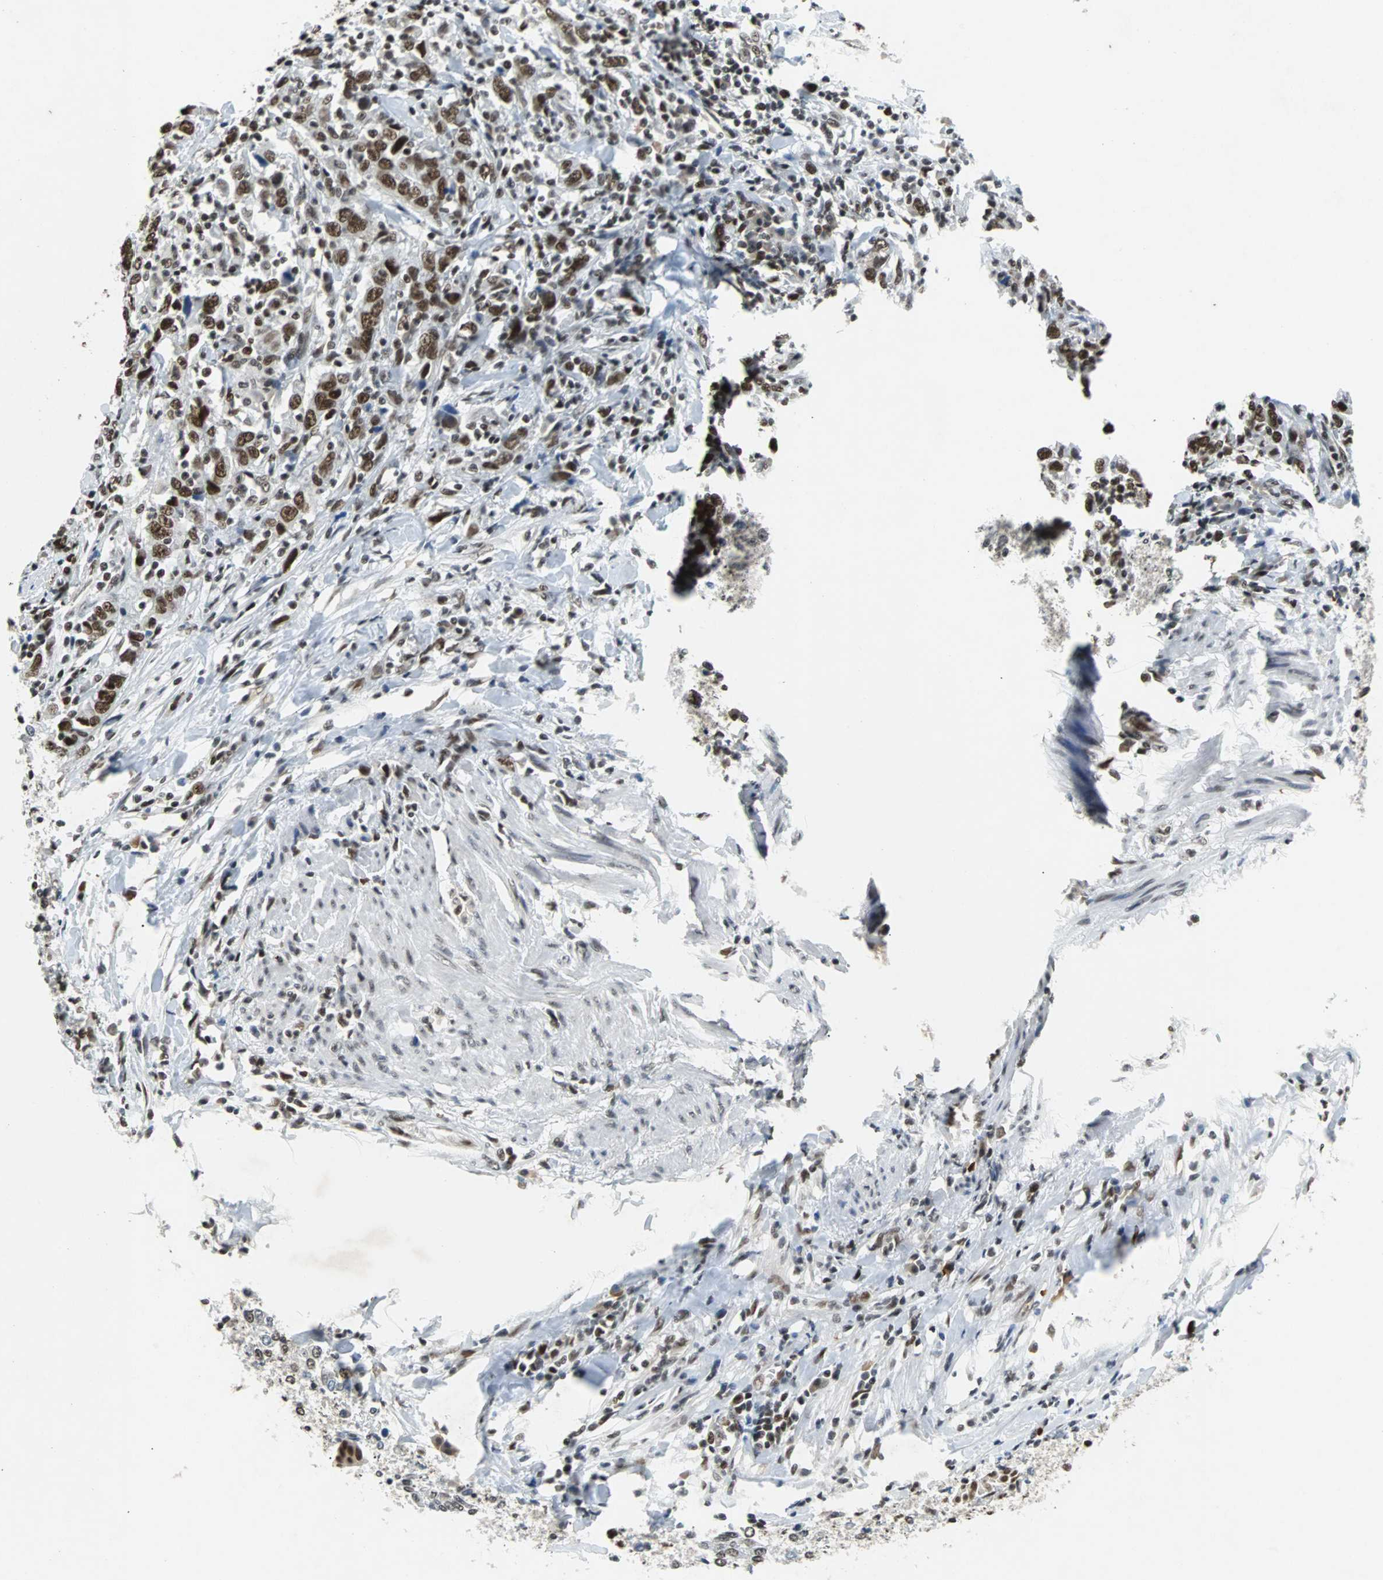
{"staining": {"intensity": "strong", "quantity": ">75%", "location": "nuclear"}, "tissue": "urothelial cancer", "cell_type": "Tumor cells", "image_type": "cancer", "snomed": [{"axis": "morphology", "description": "Urothelial carcinoma, High grade"}, {"axis": "topography", "description": "Urinary bladder"}], "caption": "Approximately >75% of tumor cells in human urothelial carcinoma (high-grade) reveal strong nuclear protein positivity as visualized by brown immunohistochemical staining.", "gene": "GATAD2A", "patient": {"sex": "male", "age": 61}}